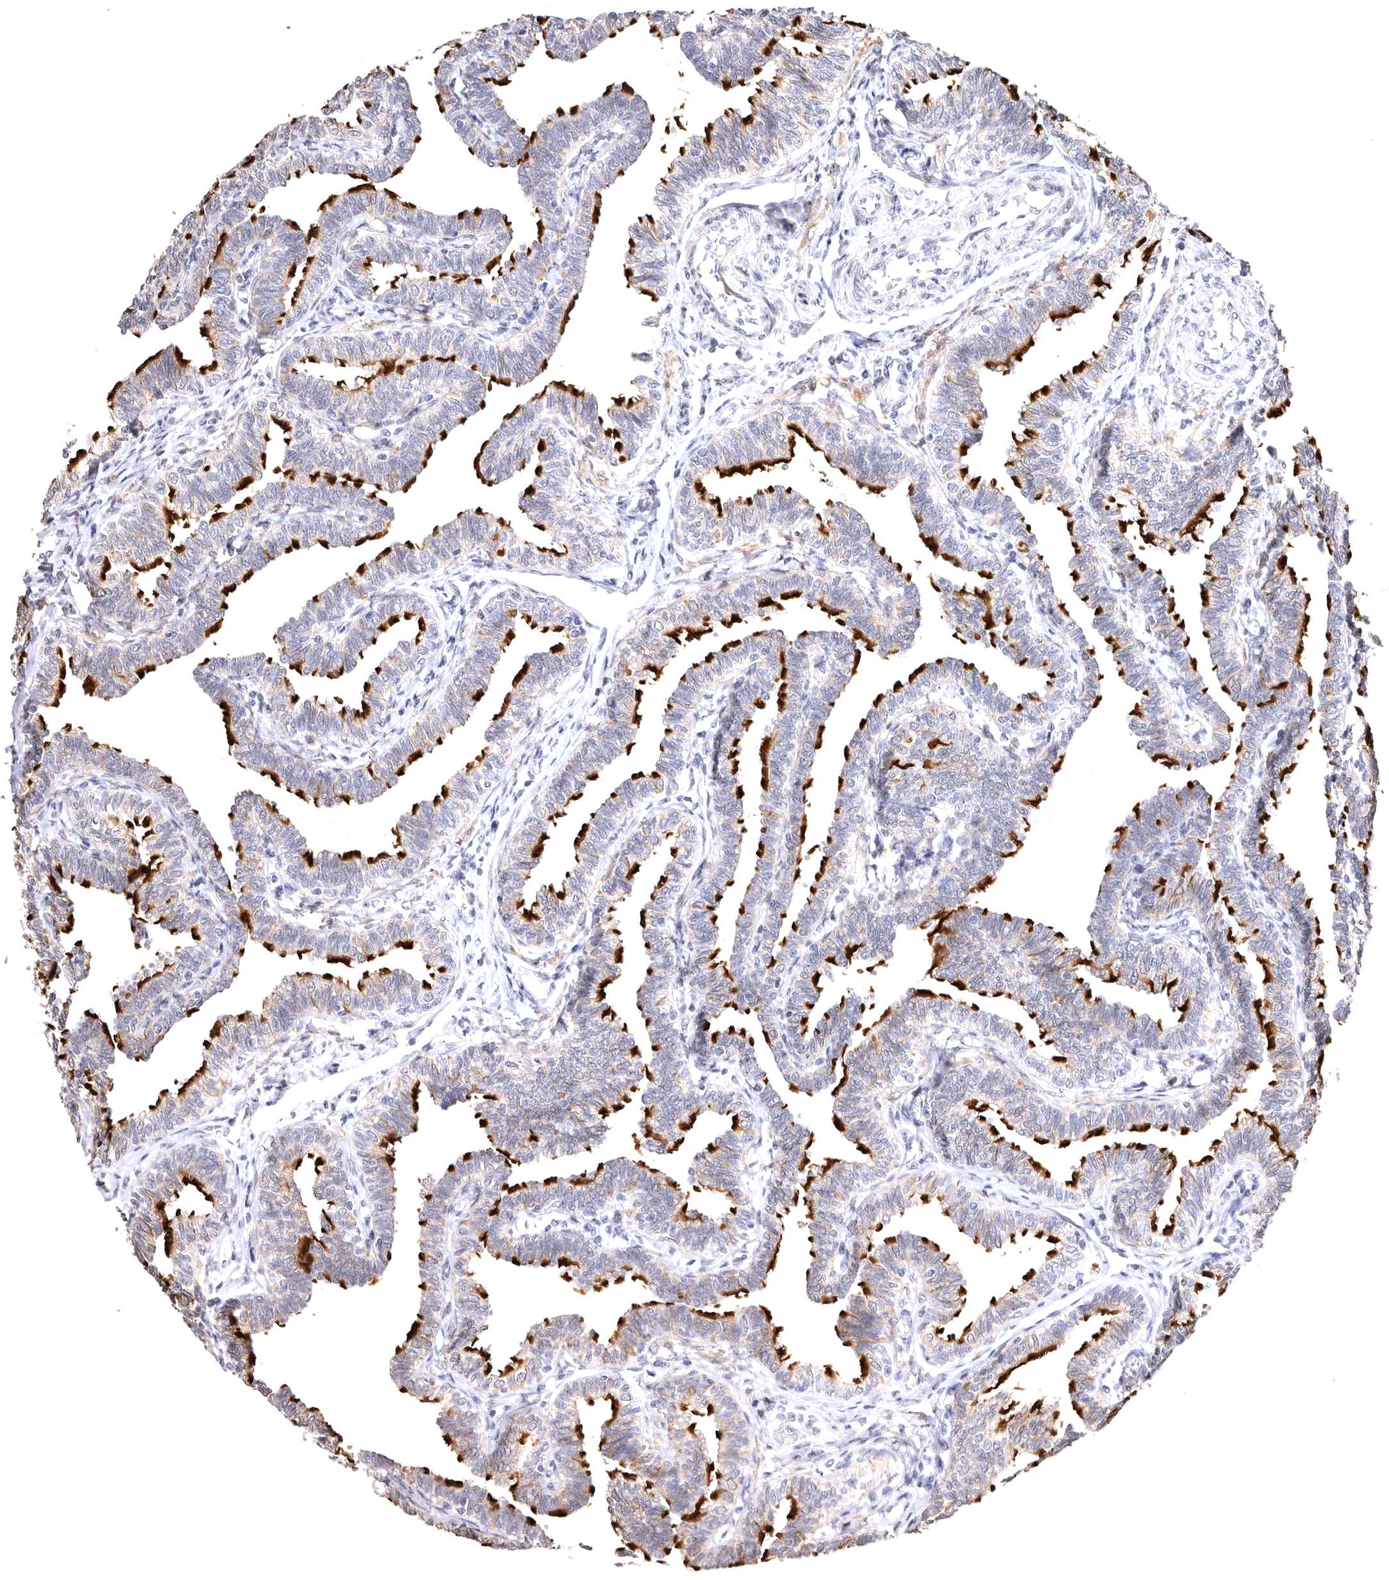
{"staining": {"intensity": "strong", "quantity": "25%-75%", "location": "cytoplasmic/membranous"}, "tissue": "fallopian tube", "cell_type": "Glandular cells", "image_type": "normal", "snomed": [{"axis": "morphology", "description": "Normal tissue, NOS"}, {"axis": "topography", "description": "Fallopian tube"}, {"axis": "topography", "description": "Ovary"}], "caption": "A micrograph showing strong cytoplasmic/membranous positivity in approximately 25%-75% of glandular cells in benign fallopian tube, as visualized by brown immunohistochemical staining.", "gene": "VPS45", "patient": {"sex": "female", "age": 23}}